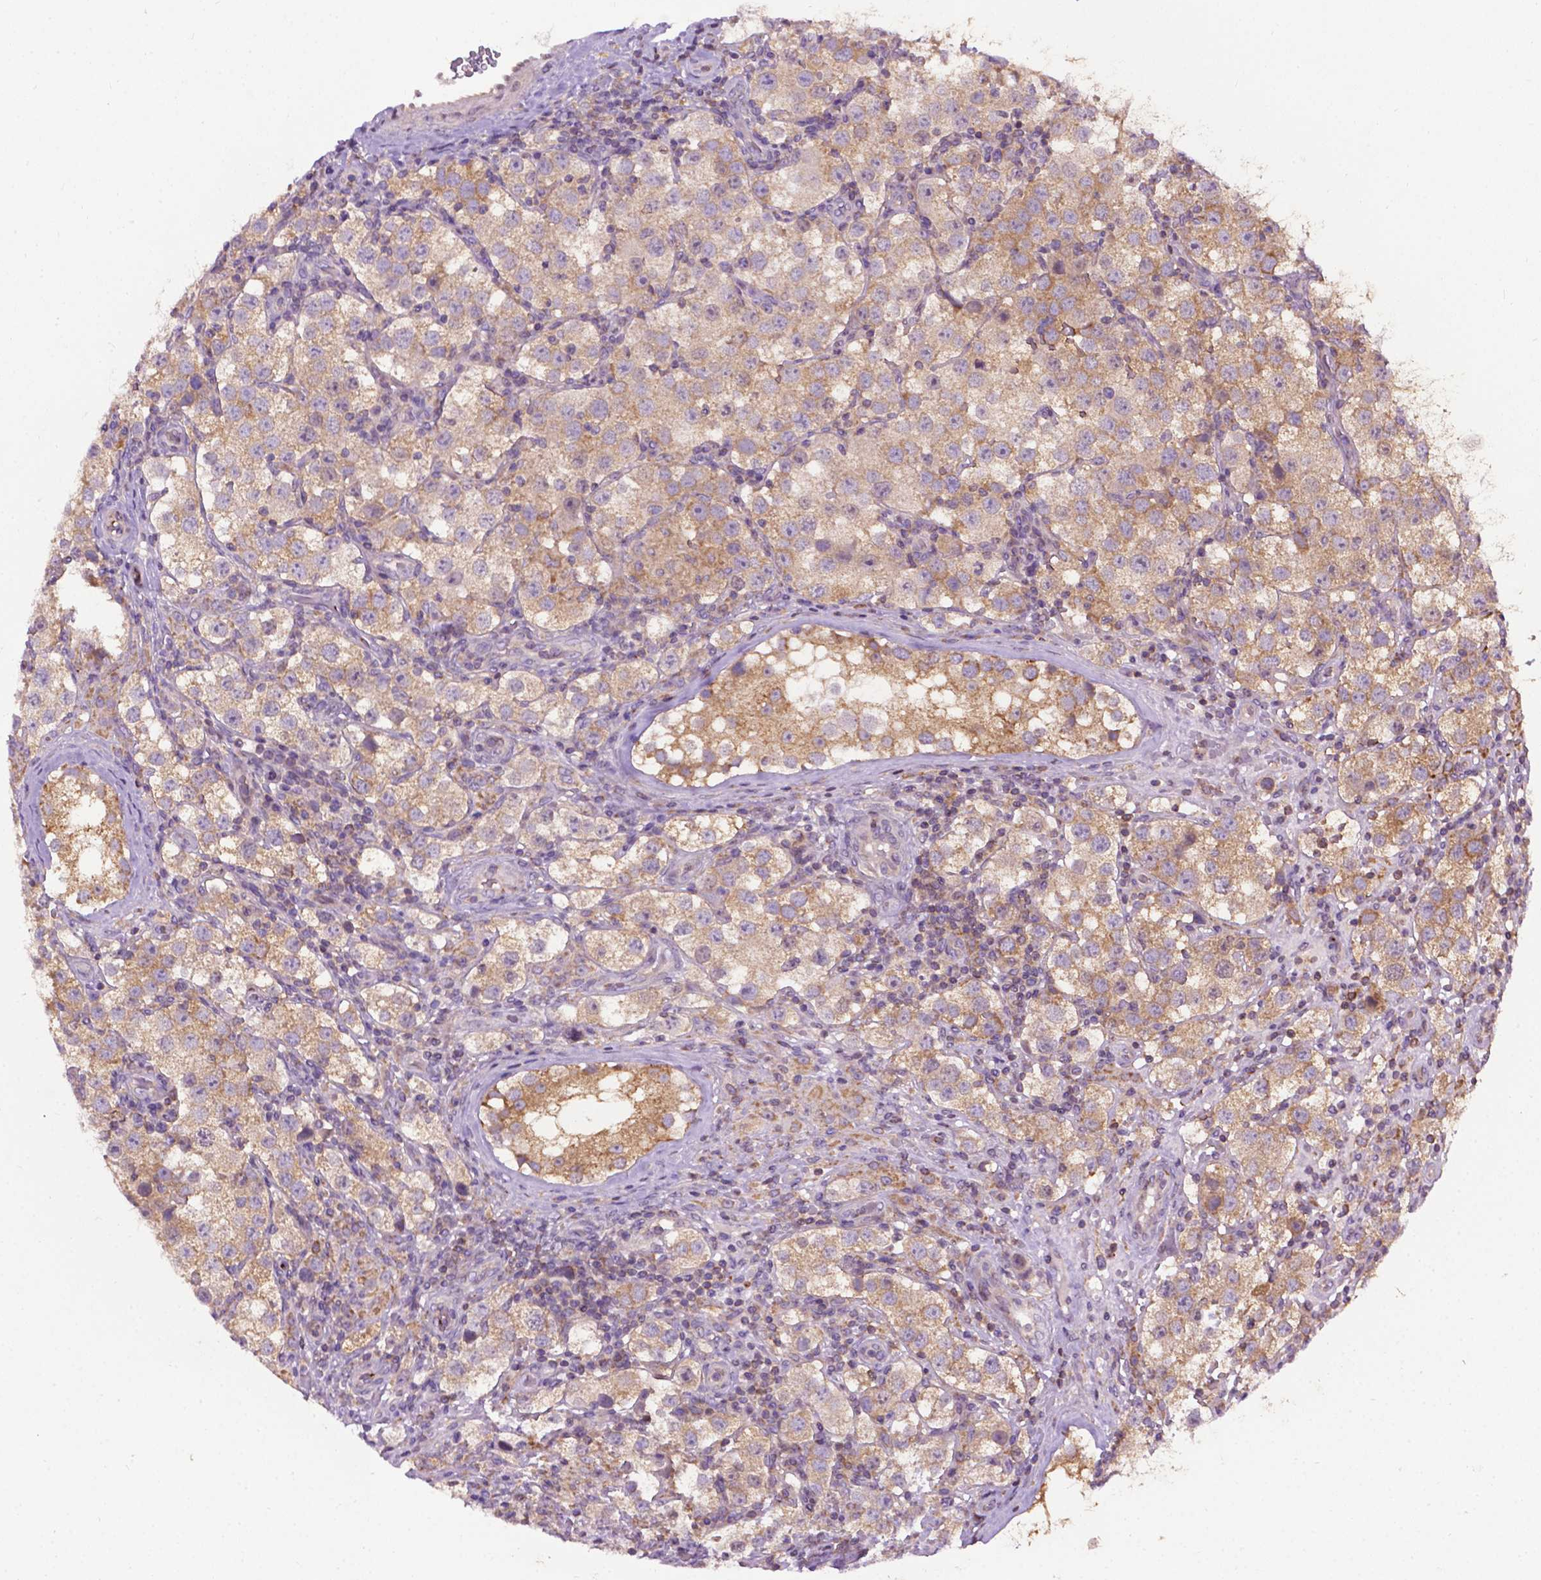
{"staining": {"intensity": "weak", "quantity": "25%-75%", "location": "cytoplasmic/membranous"}, "tissue": "testis cancer", "cell_type": "Tumor cells", "image_type": "cancer", "snomed": [{"axis": "morphology", "description": "Seminoma, NOS"}, {"axis": "topography", "description": "Testis"}], "caption": "High-power microscopy captured an immunohistochemistry (IHC) histopathology image of seminoma (testis), revealing weak cytoplasmic/membranous positivity in approximately 25%-75% of tumor cells.", "gene": "SPNS2", "patient": {"sex": "male", "age": 37}}